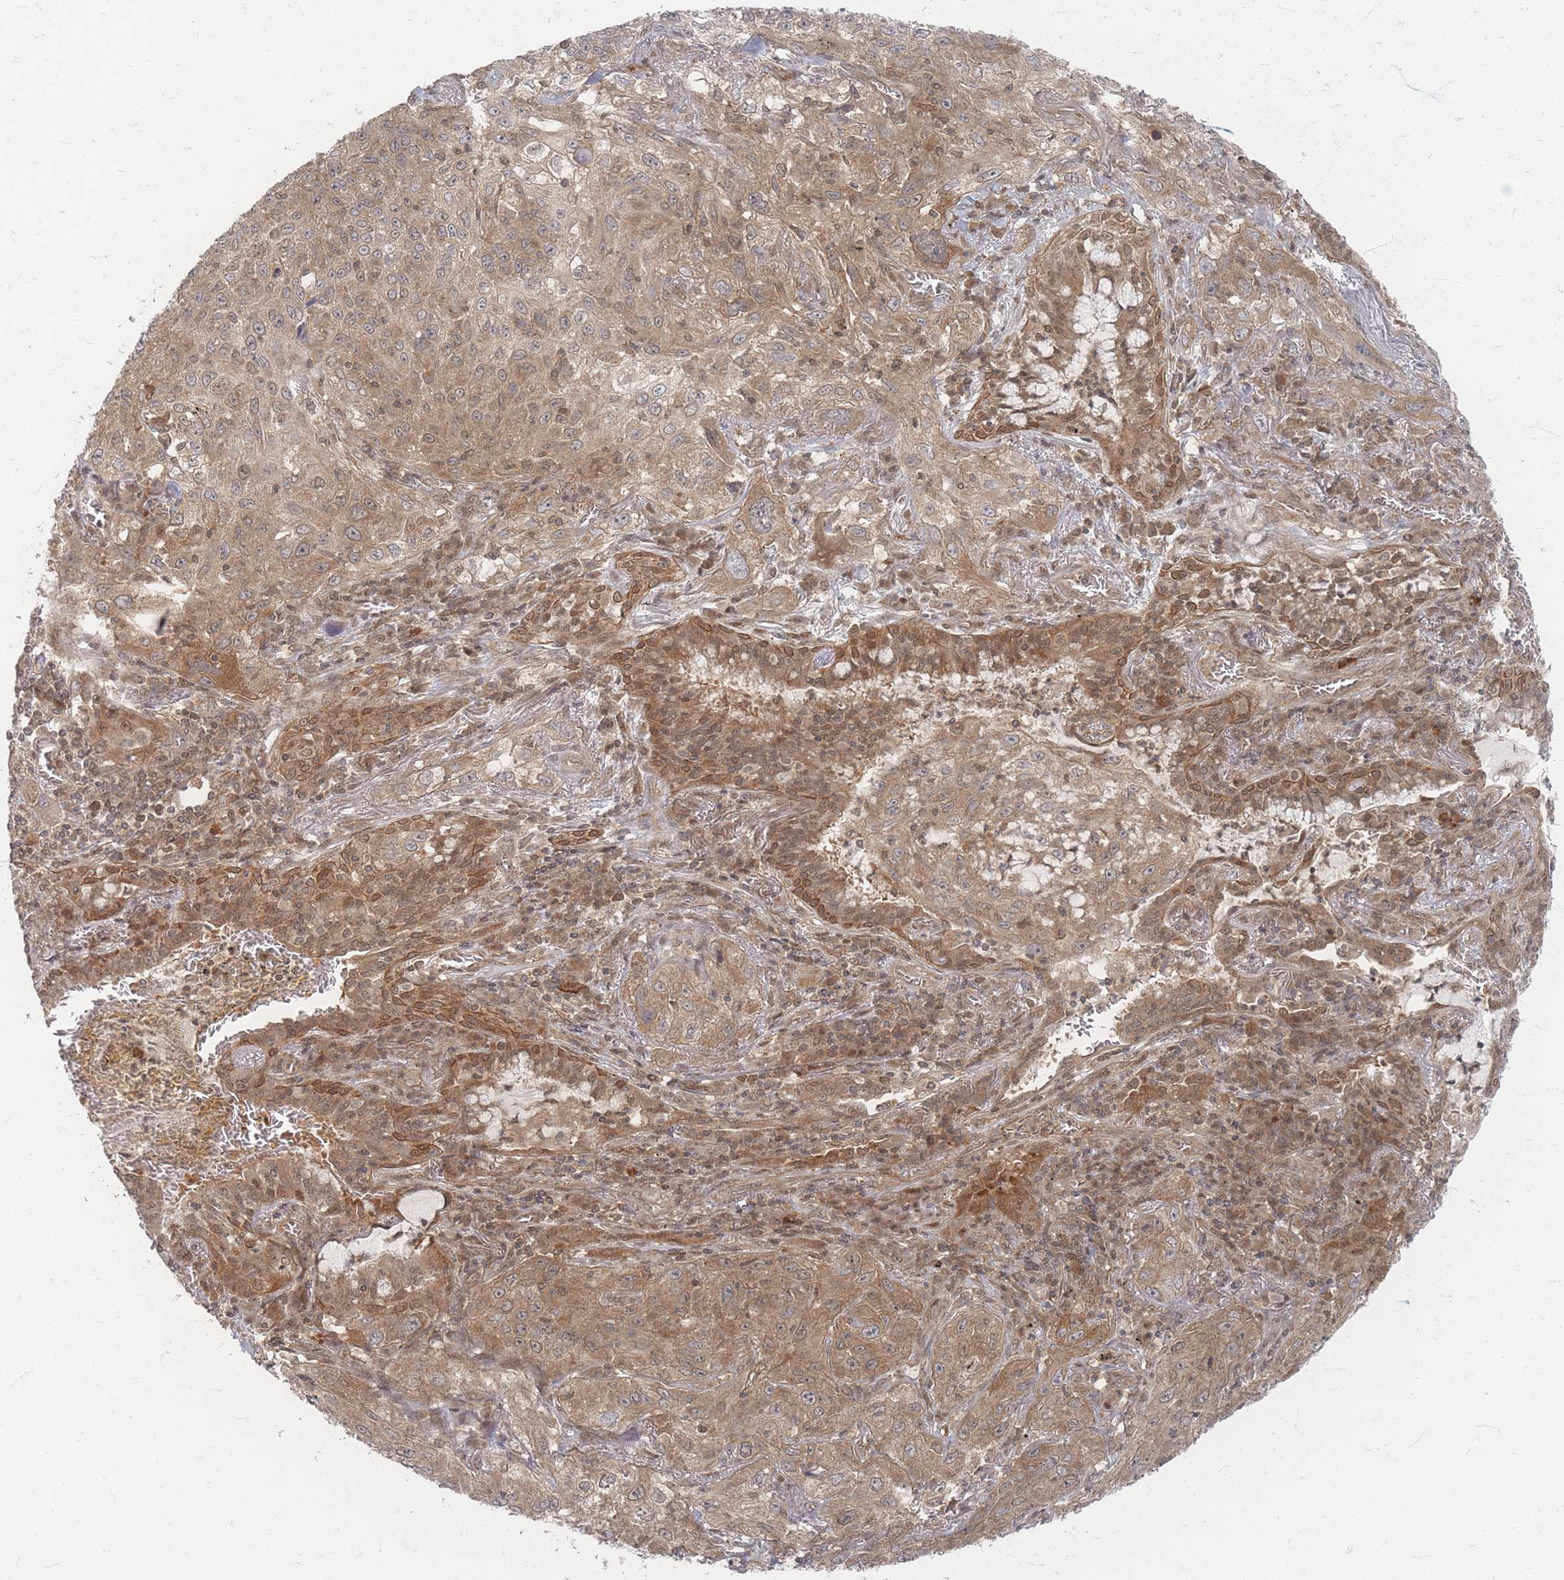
{"staining": {"intensity": "weak", "quantity": ">75%", "location": "cytoplasmic/membranous,nuclear"}, "tissue": "lung cancer", "cell_type": "Tumor cells", "image_type": "cancer", "snomed": [{"axis": "morphology", "description": "Squamous cell carcinoma, NOS"}, {"axis": "topography", "description": "Lung"}], "caption": "Squamous cell carcinoma (lung) tissue shows weak cytoplasmic/membranous and nuclear positivity in about >75% of tumor cells, visualized by immunohistochemistry.", "gene": "PSMD9", "patient": {"sex": "female", "age": 69}}